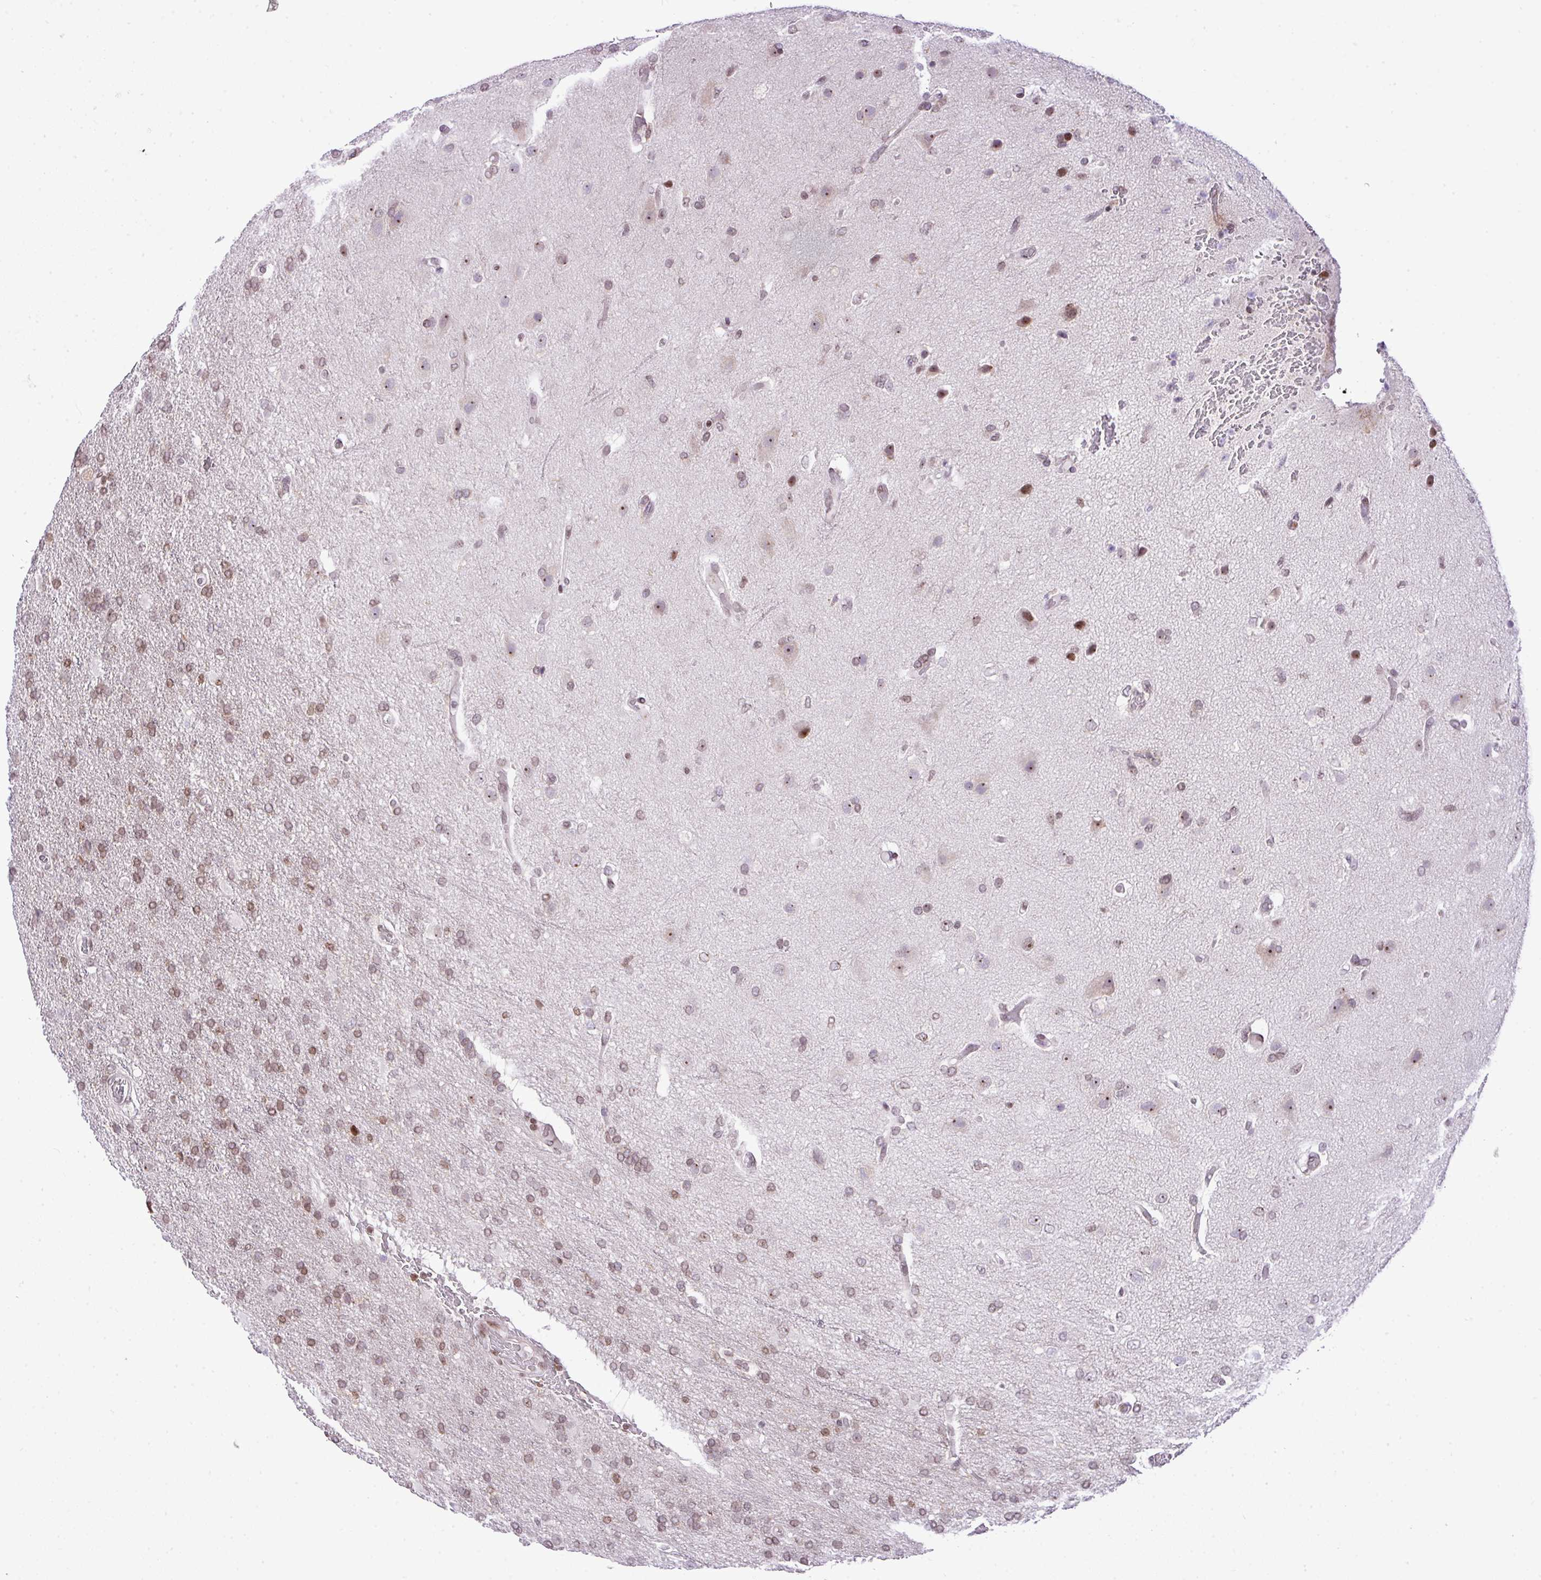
{"staining": {"intensity": "moderate", "quantity": "25%-75%", "location": "nuclear"}, "tissue": "glioma", "cell_type": "Tumor cells", "image_type": "cancer", "snomed": [{"axis": "morphology", "description": "Glioma, malignant, High grade"}, {"axis": "topography", "description": "Brain"}], "caption": "A medium amount of moderate nuclear positivity is seen in approximately 25%-75% of tumor cells in high-grade glioma (malignant) tissue. Immunohistochemistry stains the protein of interest in brown and the nuclei are stained blue.", "gene": "CCDC137", "patient": {"sex": "female", "age": 74}}